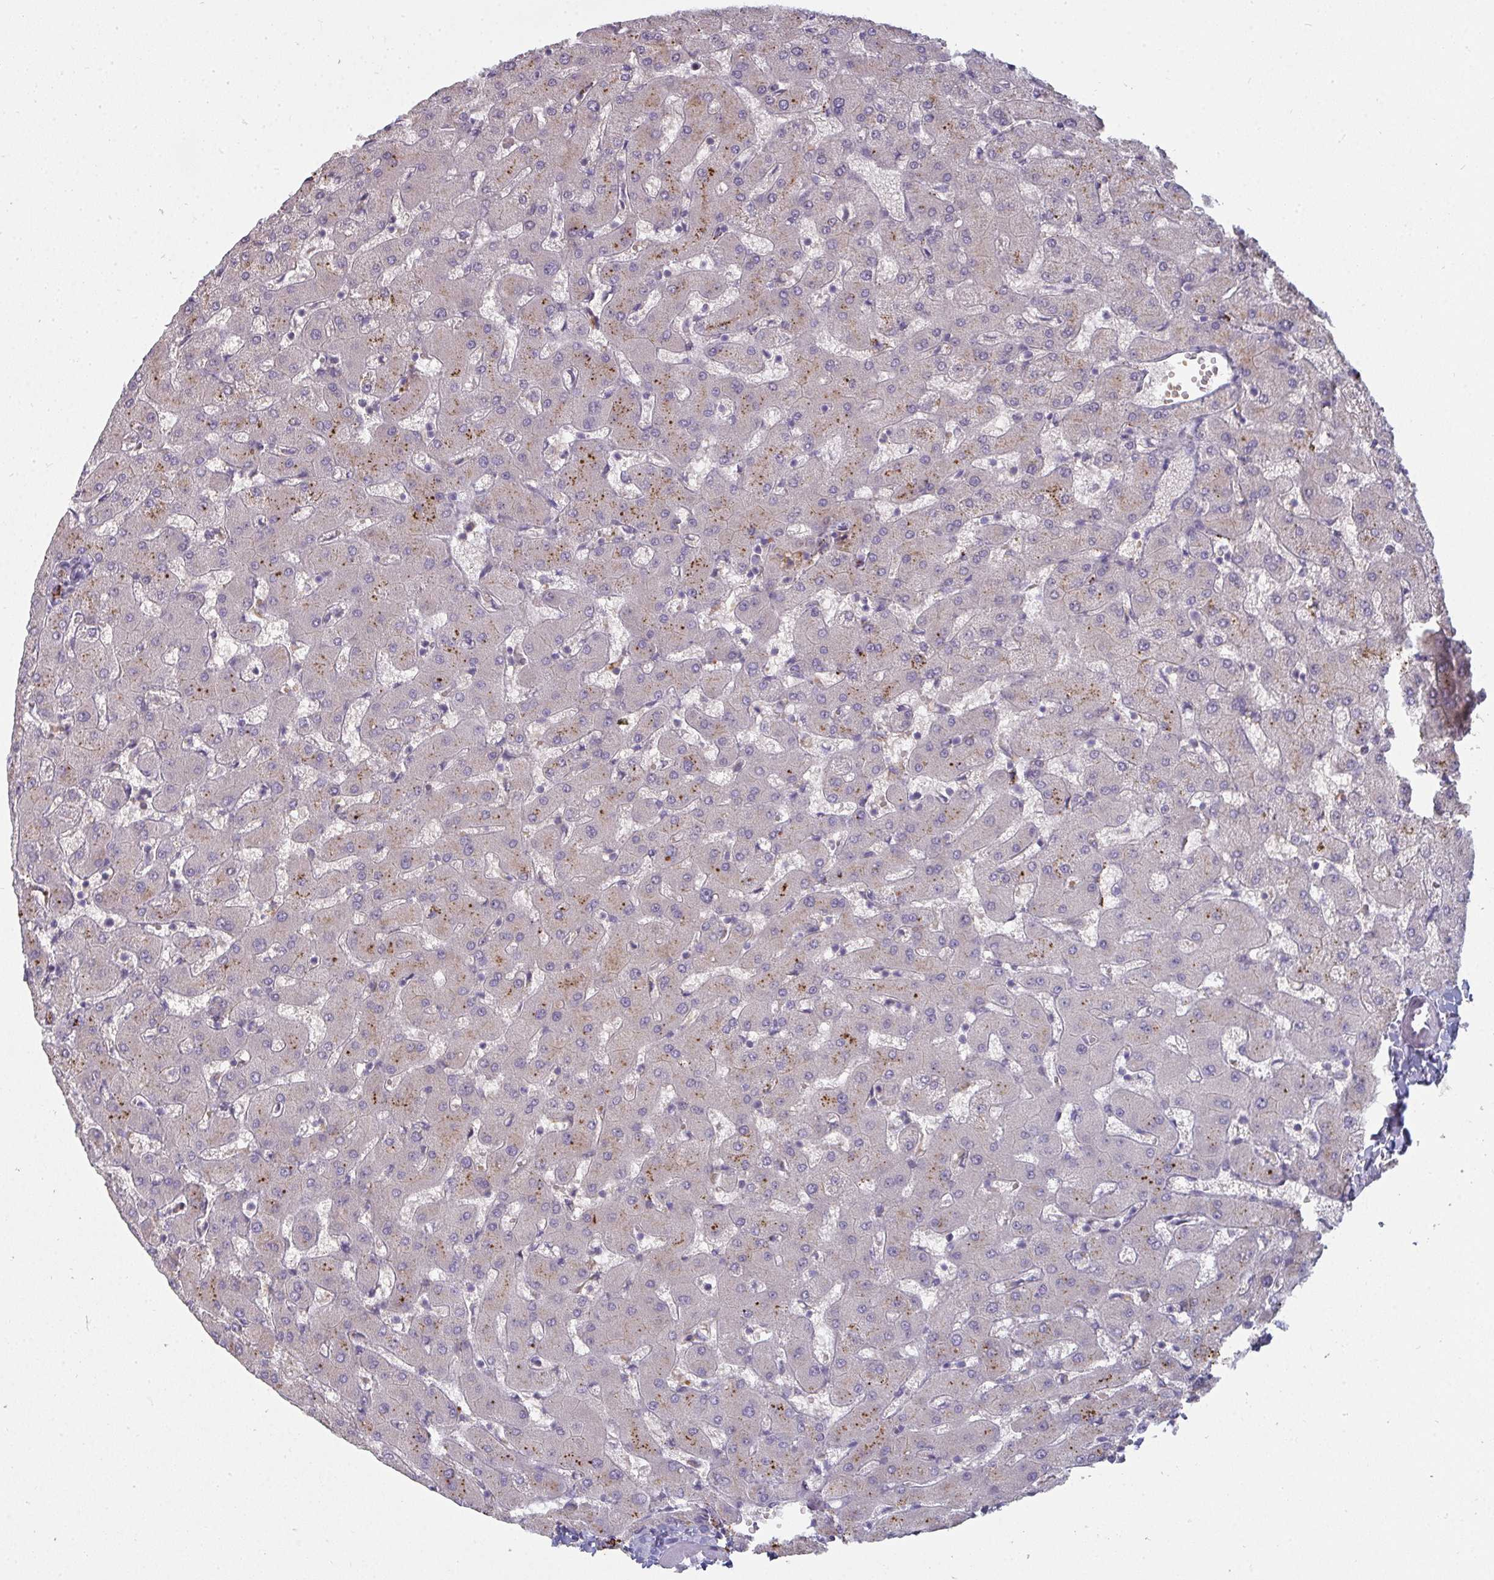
{"staining": {"intensity": "negative", "quantity": "none", "location": "none"}, "tissue": "liver", "cell_type": "Cholangiocytes", "image_type": "normal", "snomed": [{"axis": "morphology", "description": "Normal tissue, NOS"}, {"axis": "topography", "description": "Liver"}], "caption": "Histopathology image shows no protein positivity in cholangiocytes of unremarkable liver. Brightfield microscopy of IHC stained with DAB (3,3'-diaminobenzidine) (brown) and hematoxylin (blue), captured at high magnification.", "gene": "SHB", "patient": {"sex": "female", "age": 63}}